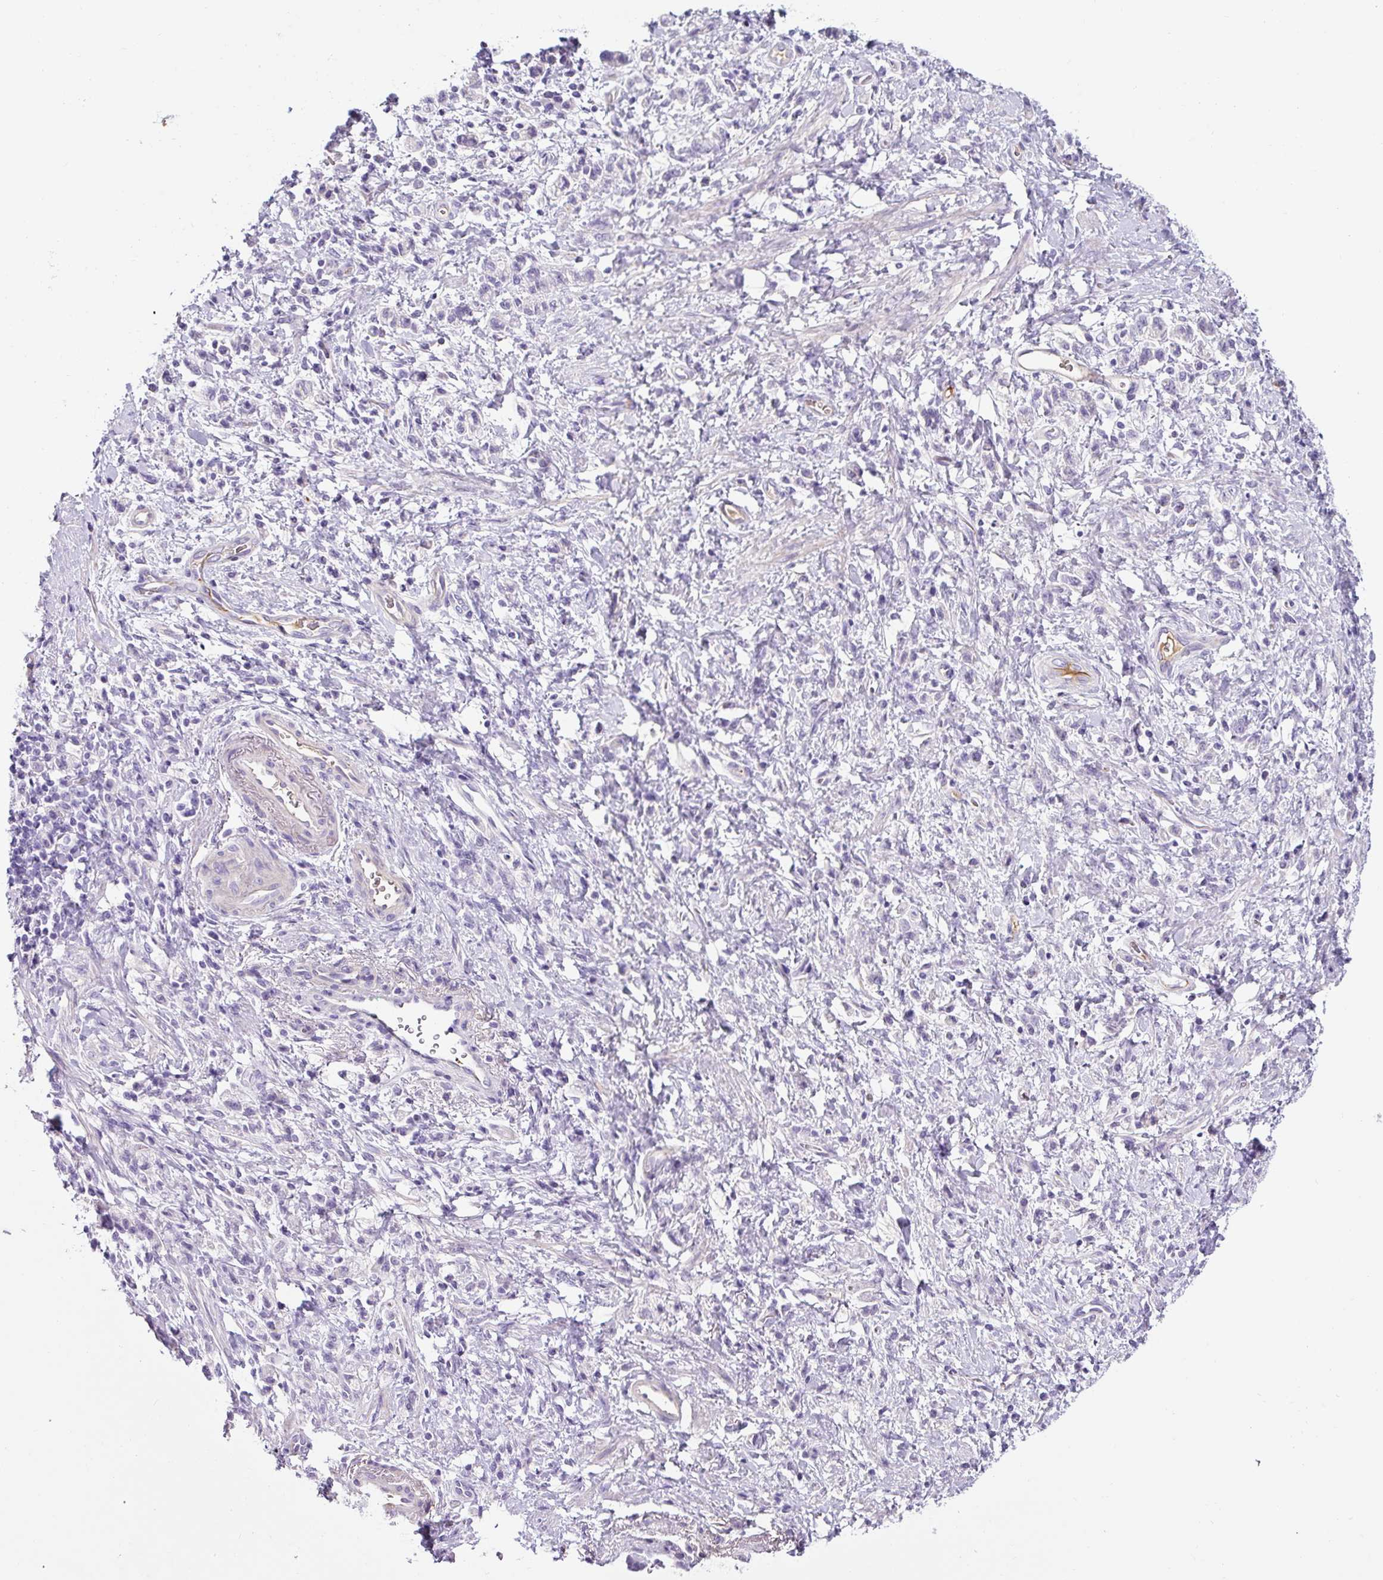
{"staining": {"intensity": "negative", "quantity": "none", "location": "none"}, "tissue": "stomach cancer", "cell_type": "Tumor cells", "image_type": "cancer", "snomed": [{"axis": "morphology", "description": "Adenocarcinoma, NOS"}, {"axis": "topography", "description": "Stomach"}], "caption": "Tumor cells show no significant positivity in adenocarcinoma (stomach).", "gene": "OR14A2", "patient": {"sex": "male", "age": 77}}